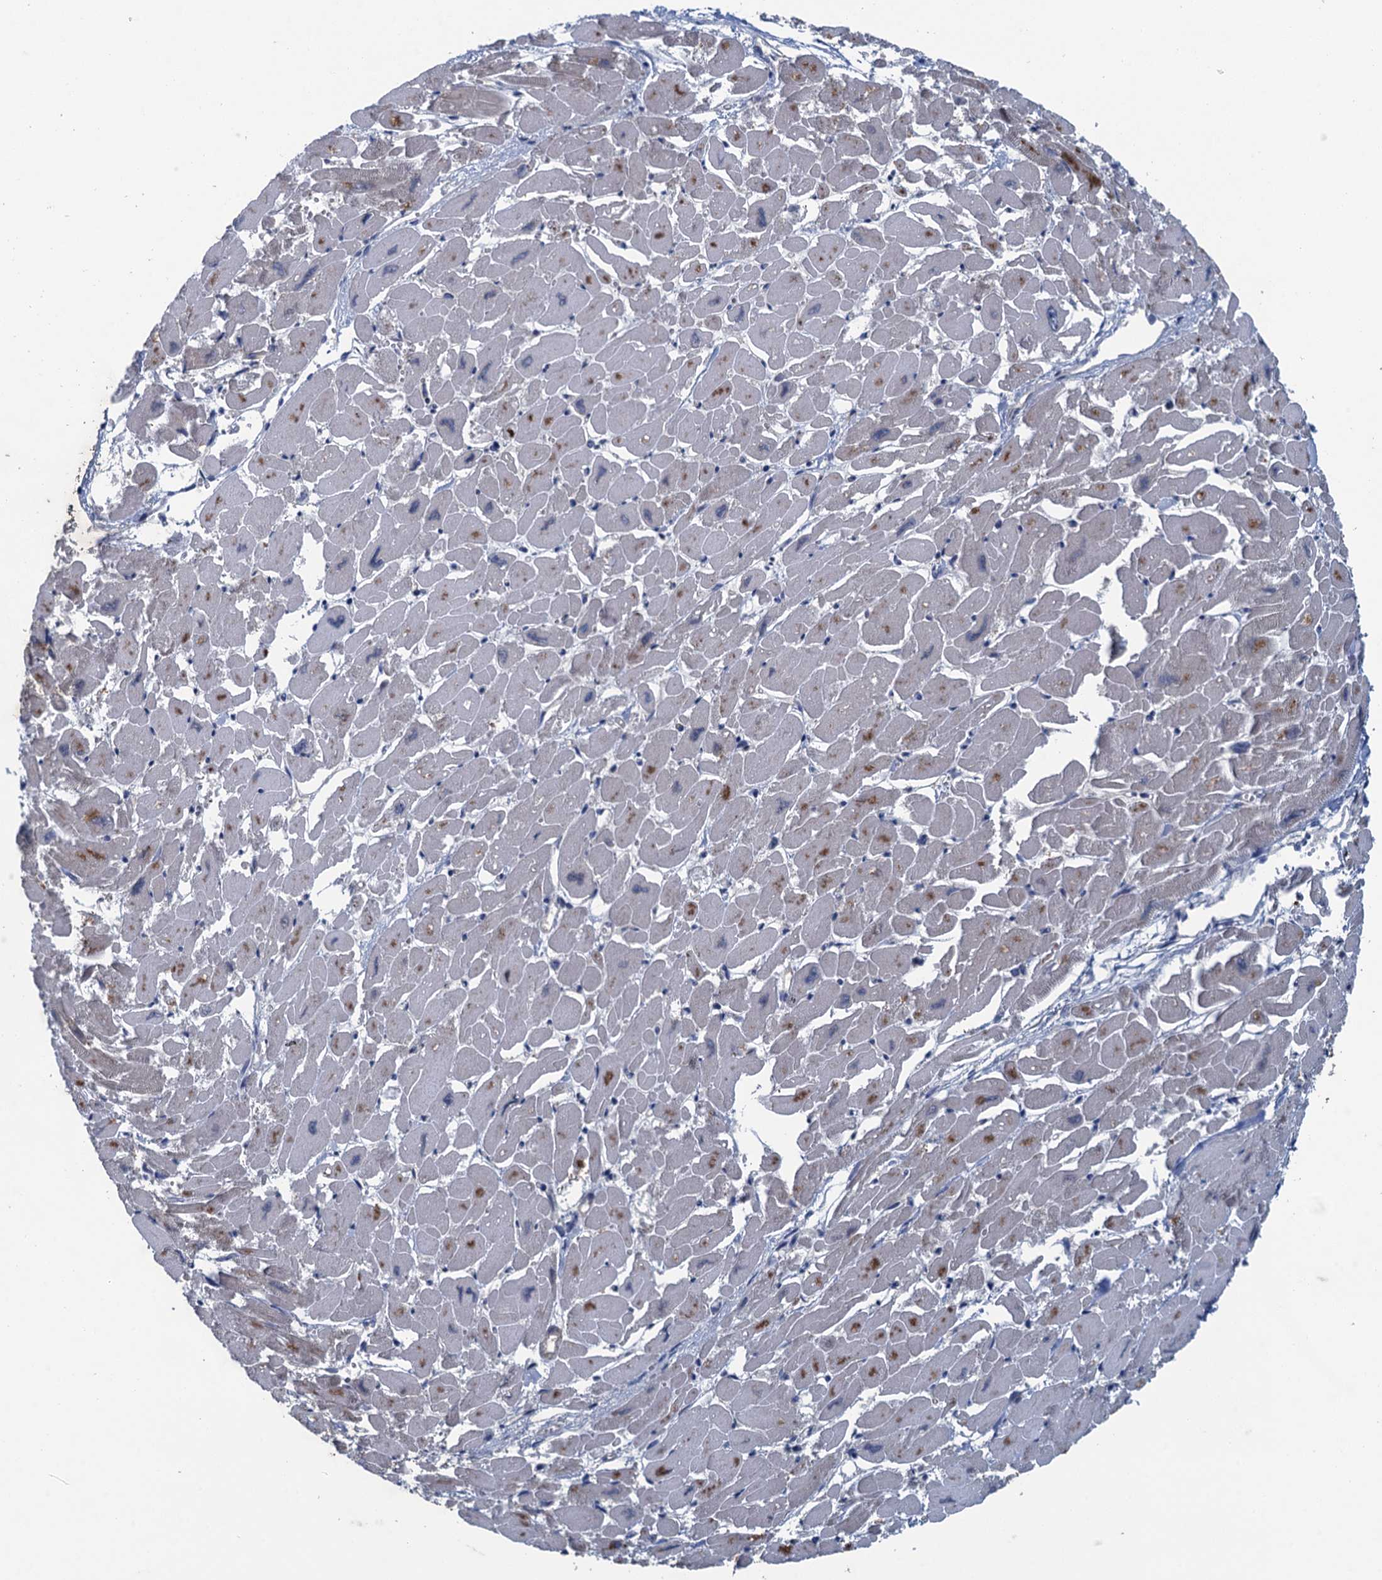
{"staining": {"intensity": "weak", "quantity": "25%-75%", "location": "cytoplasmic/membranous"}, "tissue": "heart muscle", "cell_type": "Cardiomyocytes", "image_type": "normal", "snomed": [{"axis": "morphology", "description": "Normal tissue, NOS"}, {"axis": "topography", "description": "Heart"}], "caption": "Unremarkable heart muscle demonstrates weak cytoplasmic/membranous positivity in approximately 25%-75% of cardiomyocytes Ihc stains the protein of interest in brown and the nuclei are stained blue..", "gene": "CNTN5", "patient": {"sex": "male", "age": 54}}